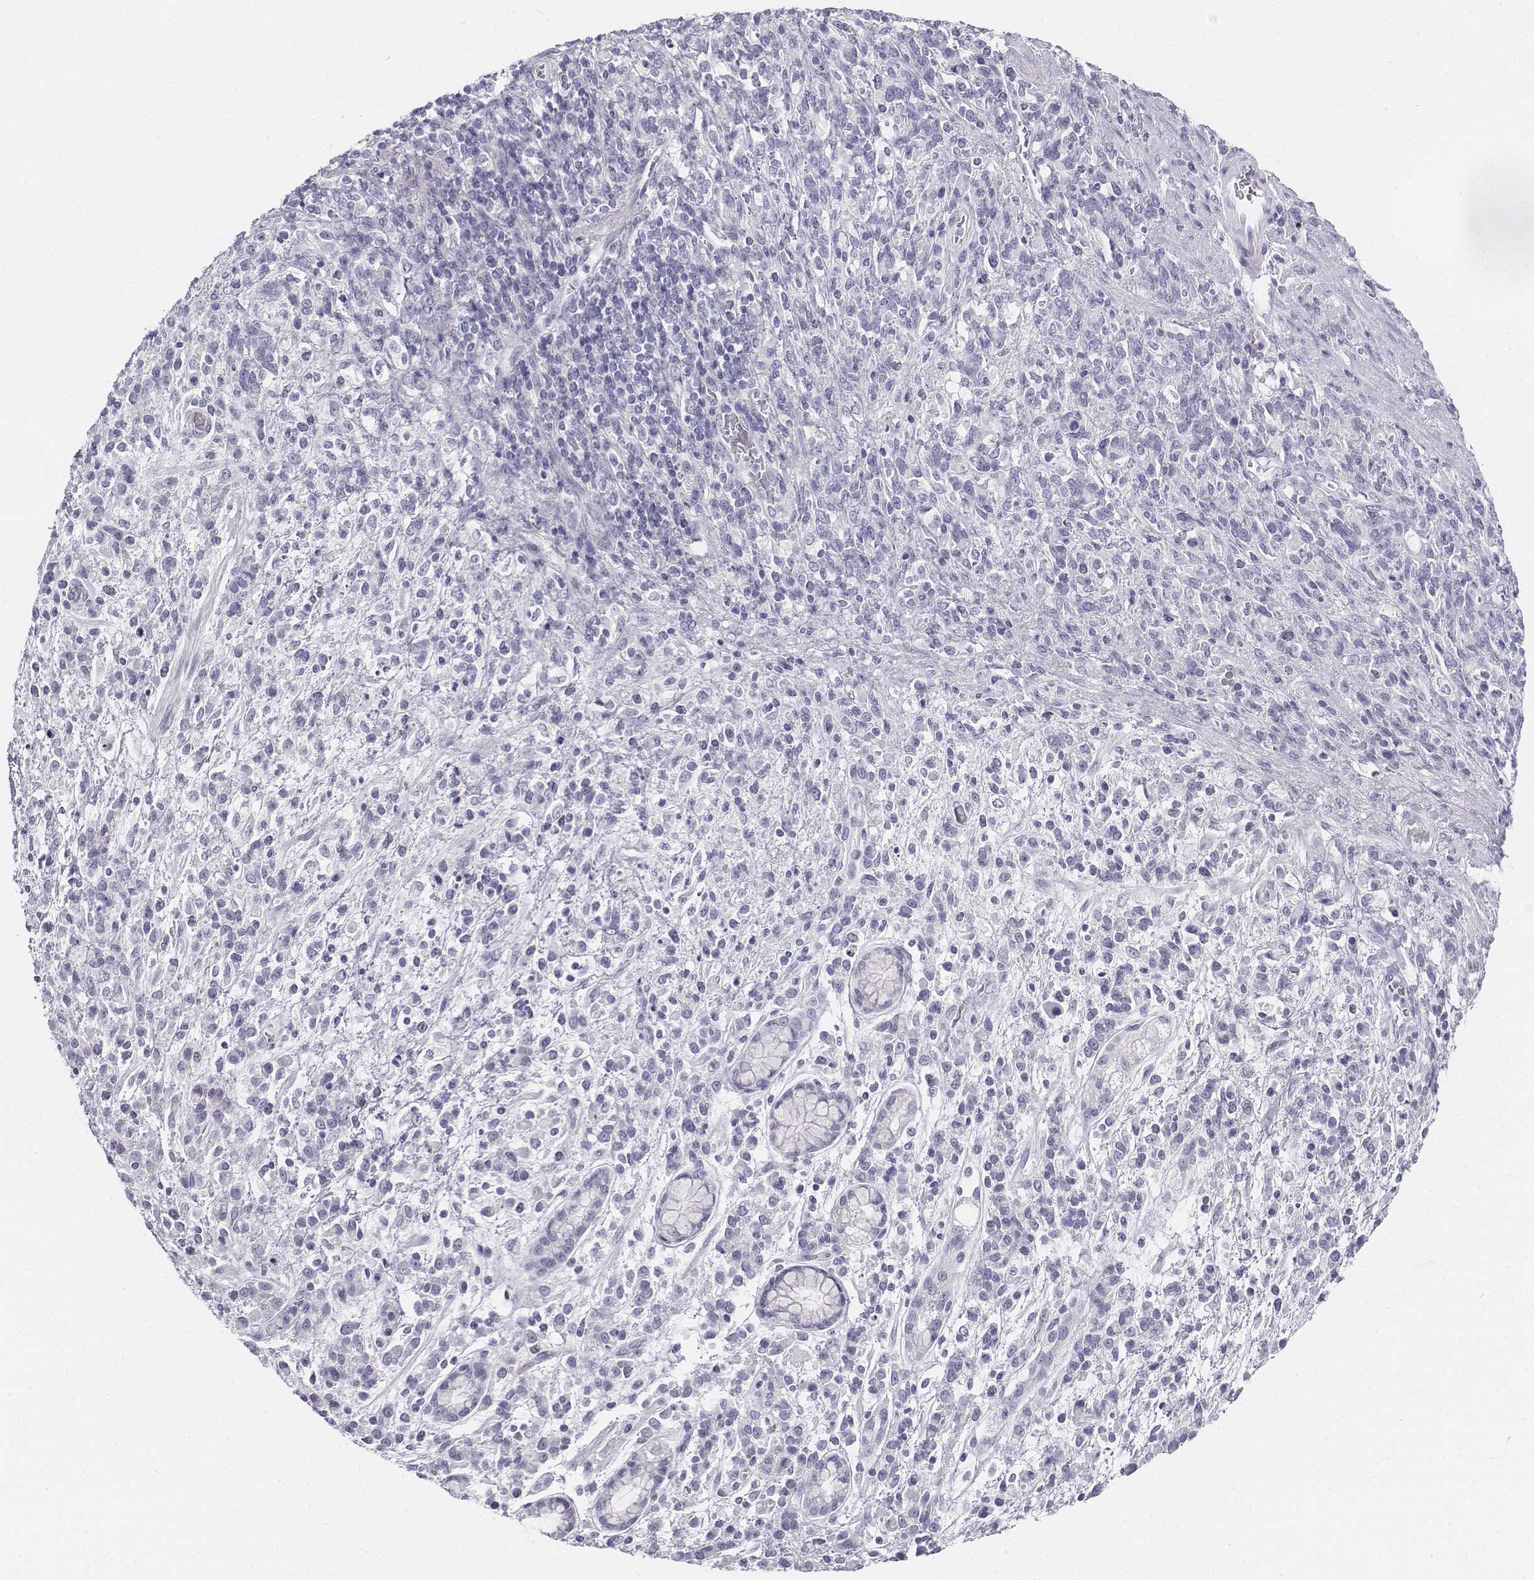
{"staining": {"intensity": "negative", "quantity": "none", "location": "none"}, "tissue": "stomach cancer", "cell_type": "Tumor cells", "image_type": "cancer", "snomed": [{"axis": "morphology", "description": "Adenocarcinoma, NOS"}, {"axis": "topography", "description": "Stomach"}], "caption": "Immunohistochemical staining of human stomach adenocarcinoma exhibits no significant staining in tumor cells.", "gene": "TH", "patient": {"sex": "female", "age": 57}}